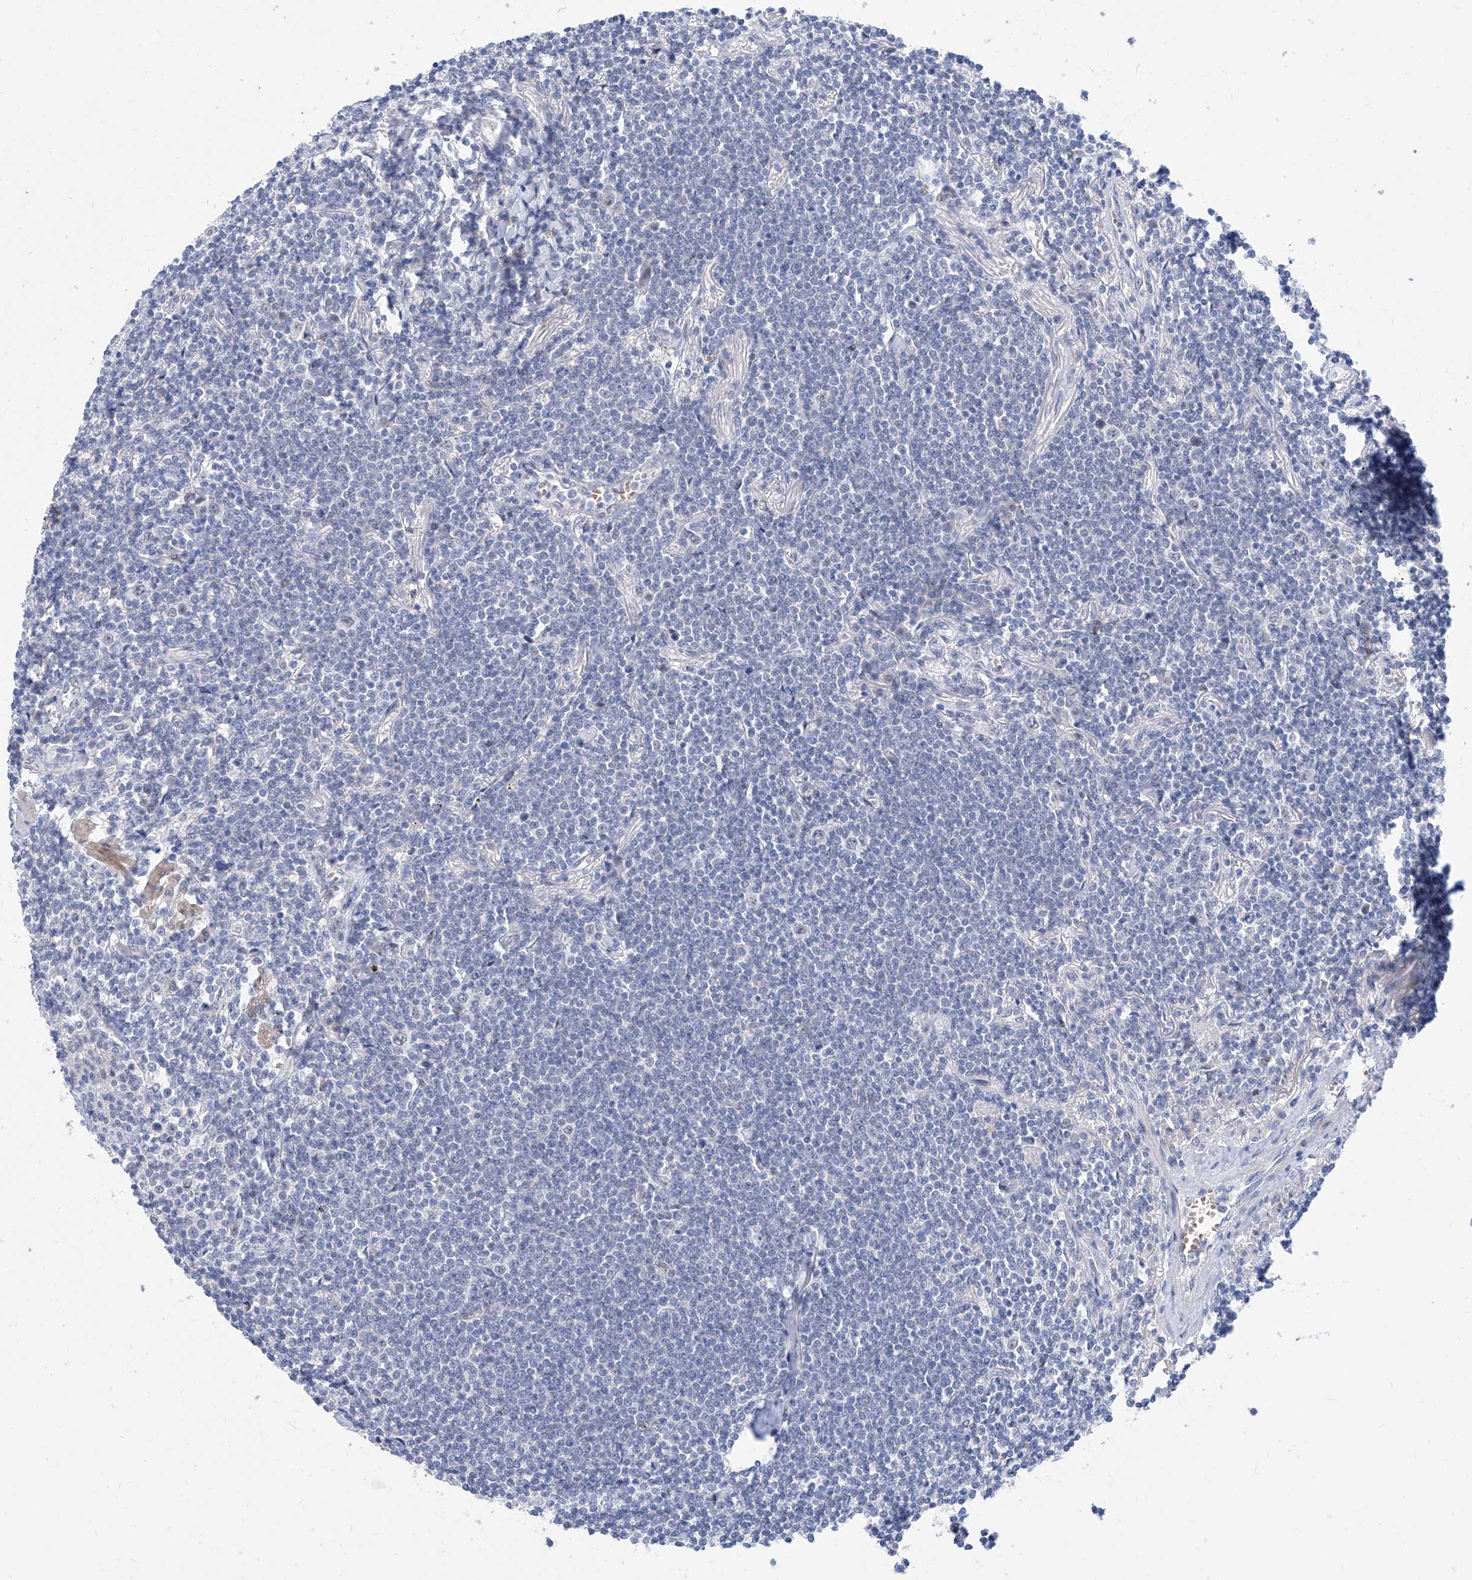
{"staining": {"intensity": "negative", "quantity": "none", "location": "none"}, "tissue": "lymphoma", "cell_type": "Tumor cells", "image_type": "cancer", "snomed": [{"axis": "morphology", "description": "Malignant lymphoma, non-Hodgkin's type, Low grade"}, {"axis": "topography", "description": "Lung"}], "caption": "An IHC micrograph of low-grade malignant lymphoma, non-Hodgkin's type is shown. There is no staining in tumor cells of low-grade malignant lymphoma, non-Hodgkin's type.", "gene": "BPTF", "patient": {"sex": "female", "age": 71}}